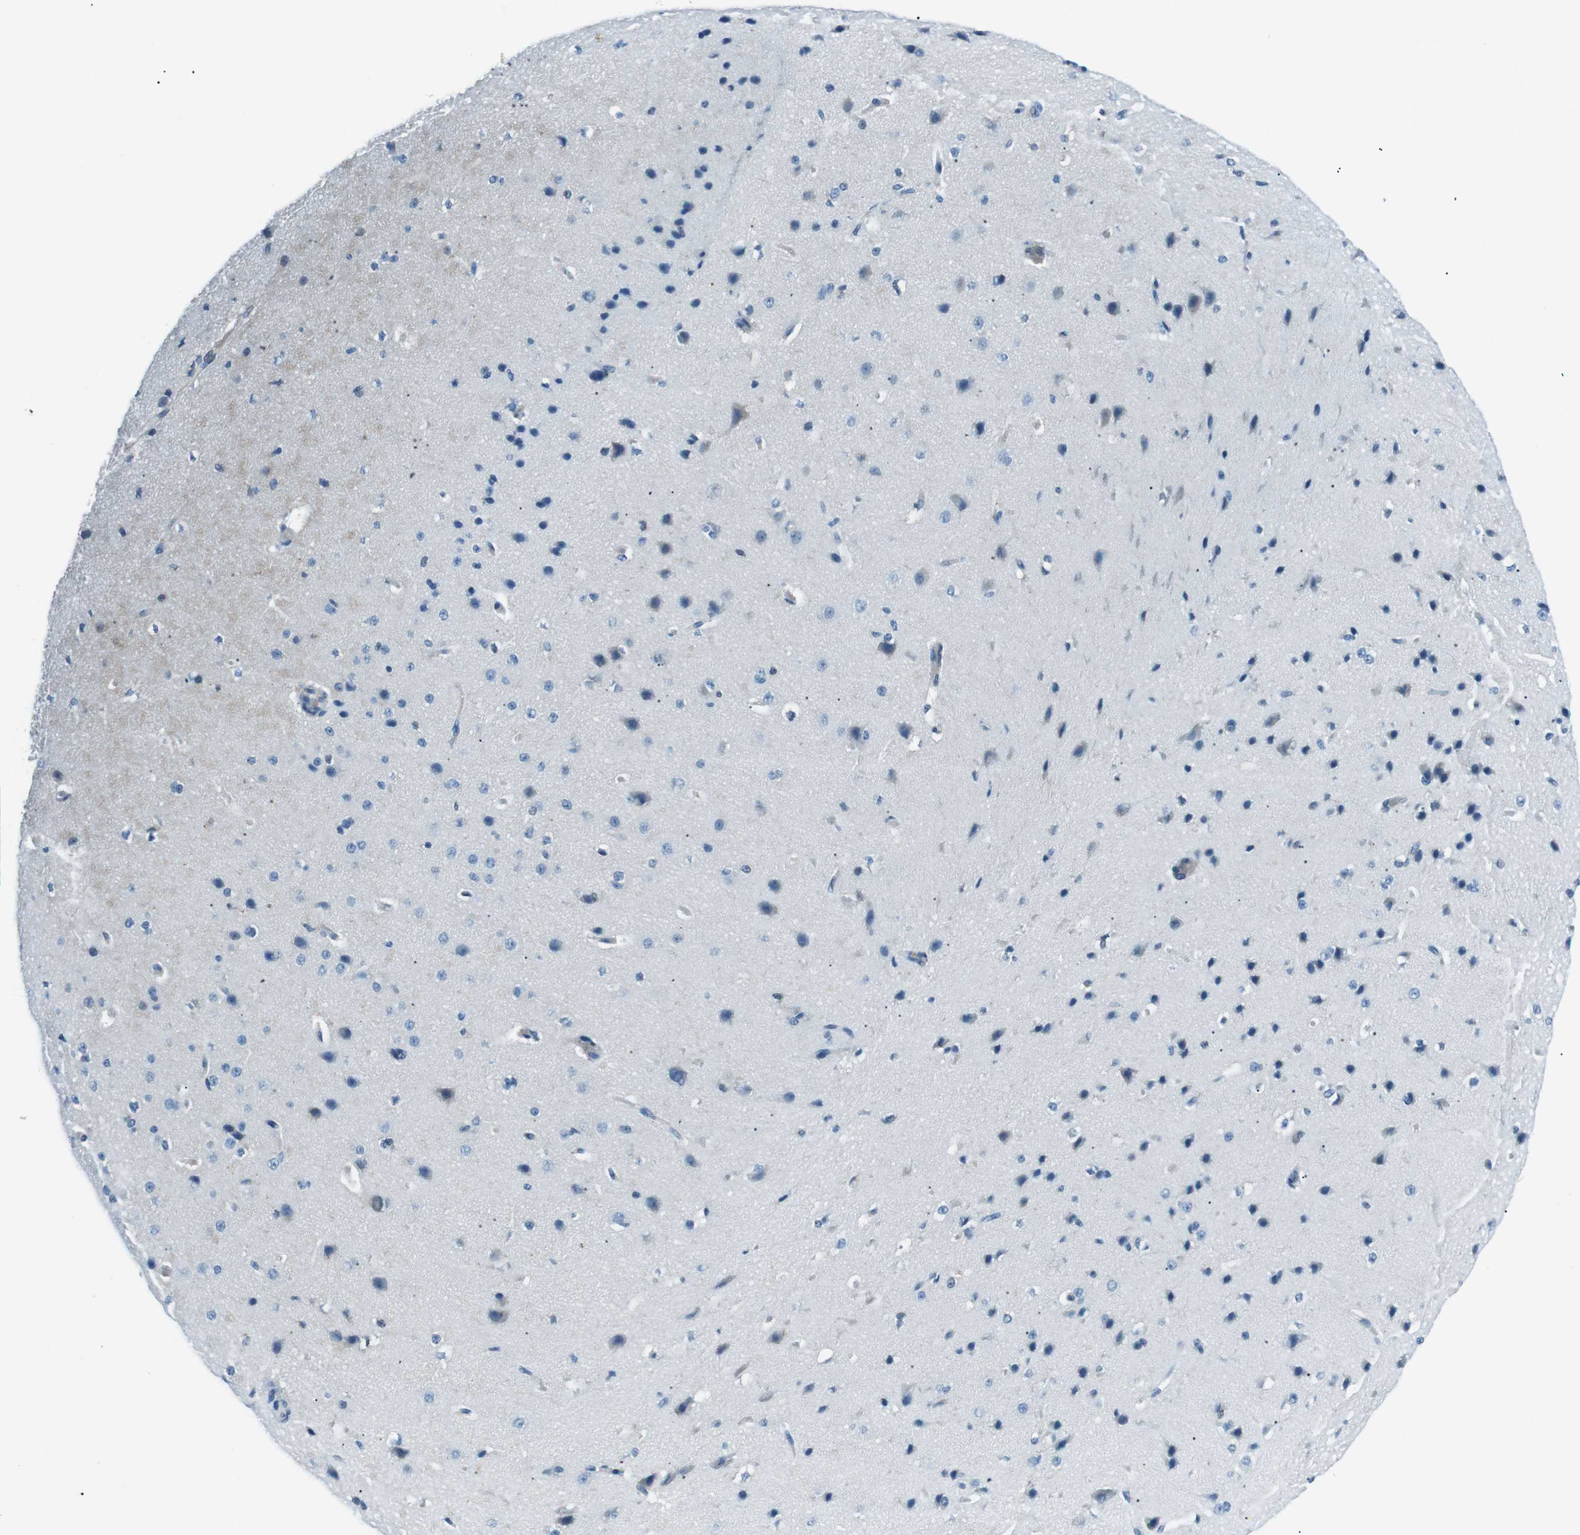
{"staining": {"intensity": "negative", "quantity": "none", "location": "none"}, "tissue": "cerebral cortex", "cell_type": "Endothelial cells", "image_type": "normal", "snomed": [{"axis": "morphology", "description": "Normal tissue, NOS"}, {"axis": "morphology", "description": "Developmental malformation"}, {"axis": "topography", "description": "Cerebral cortex"}], "caption": "Photomicrograph shows no significant protein expression in endothelial cells of normal cerebral cortex. (DAB (3,3'-diaminobenzidine) immunohistochemistry visualized using brightfield microscopy, high magnification).", "gene": "ST6GAL1", "patient": {"sex": "female", "age": 30}}